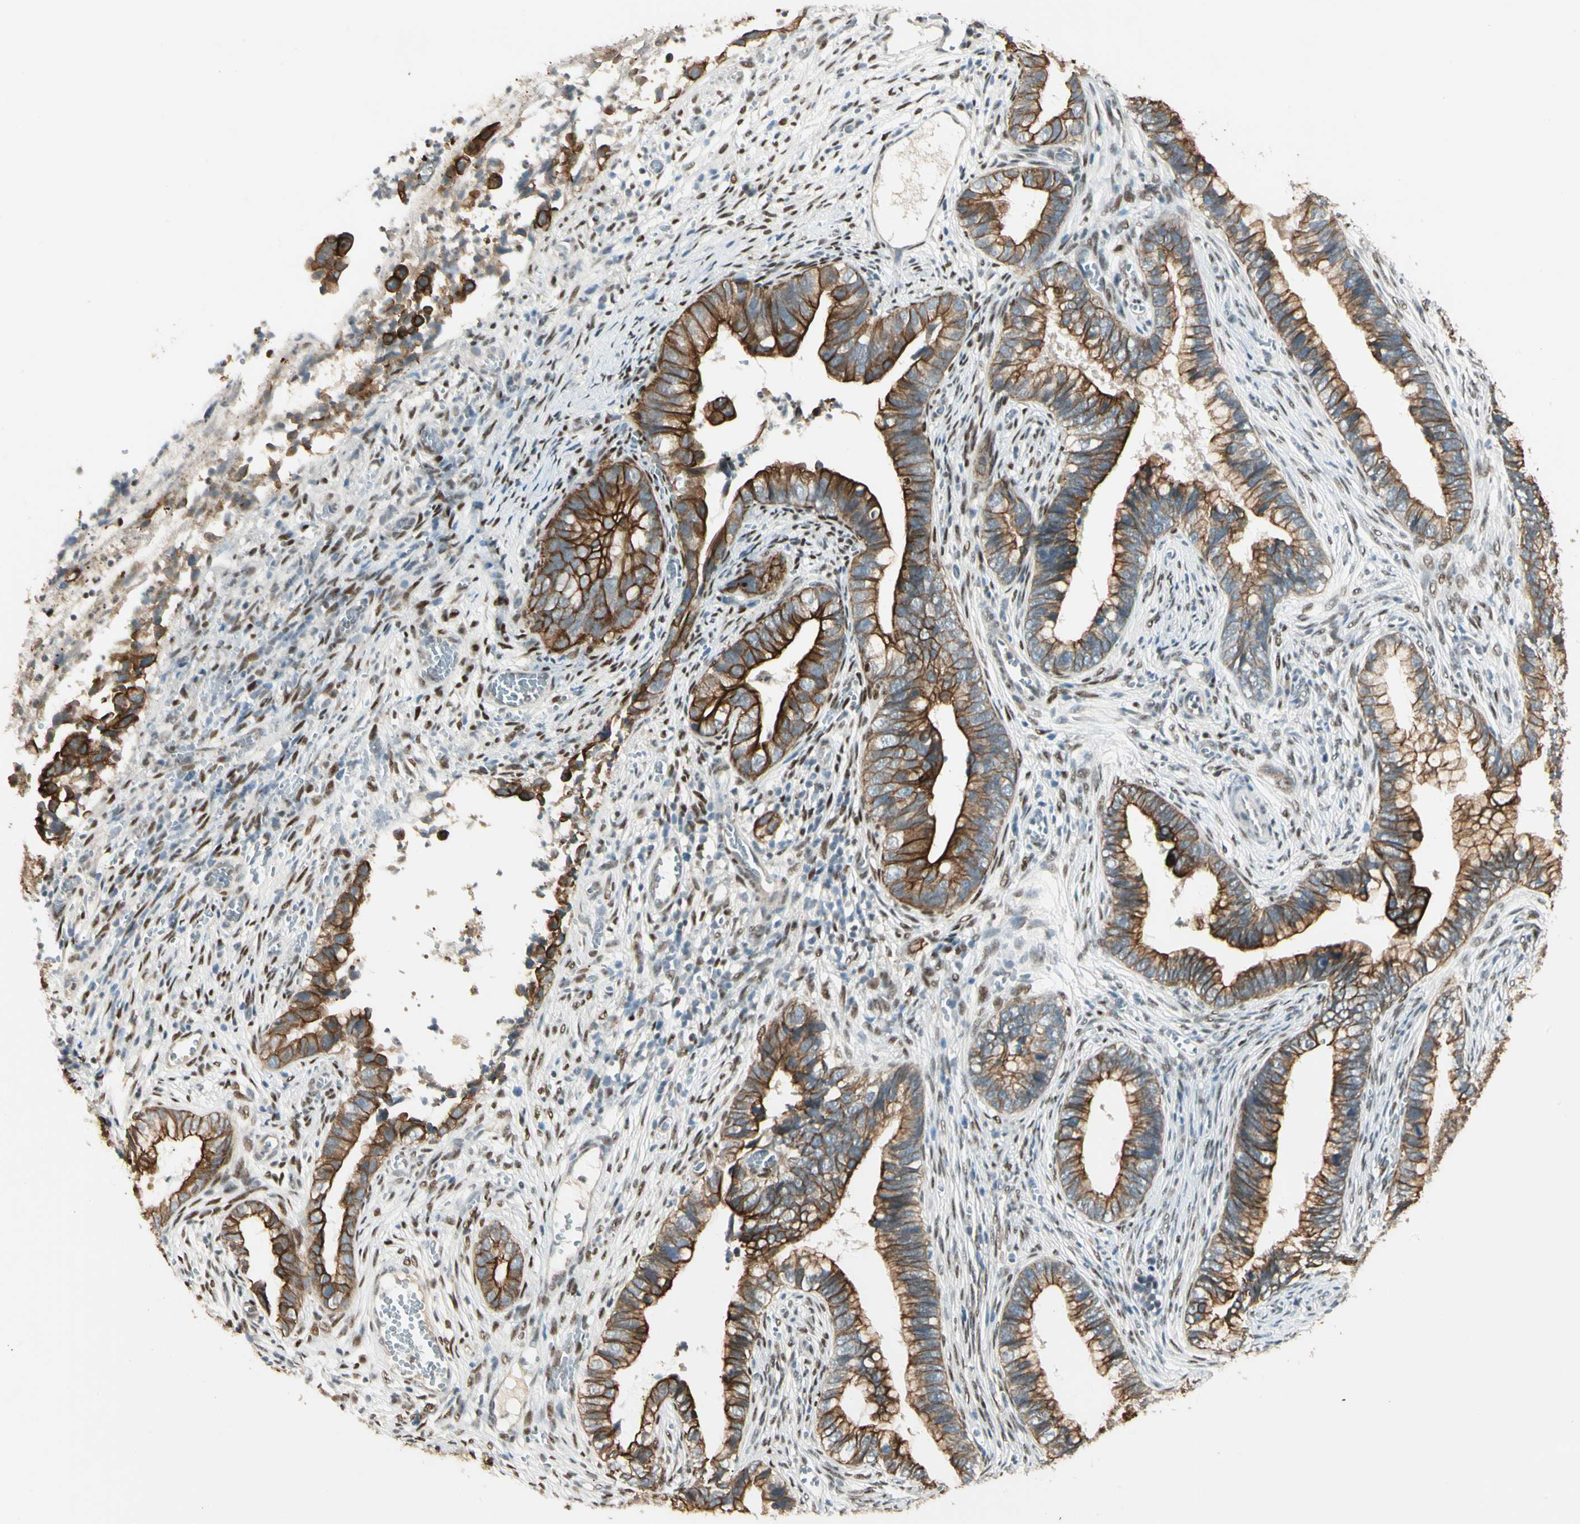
{"staining": {"intensity": "strong", "quantity": ">75%", "location": "cytoplasmic/membranous"}, "tissue": "cervical cancer", "cell_type": "Tumor cells", "image_type": "cancer", "snomed": [{"axis": "morphology", "description": "Adenocarcinoma, NOS"}, {"axis": "topography", "description": "Cervix"}], "caption": "Immunohistochemistry (IHC) photomicrograph of cervical cancer (adenocarcinoma) stained for a protein (brown), which exhibits high levels of strong cytoplasmic/membranous expression in approximately >75% of tumor cells.", "gene": "ATXN1", "patient": {"sex": "female", "age": 44}}